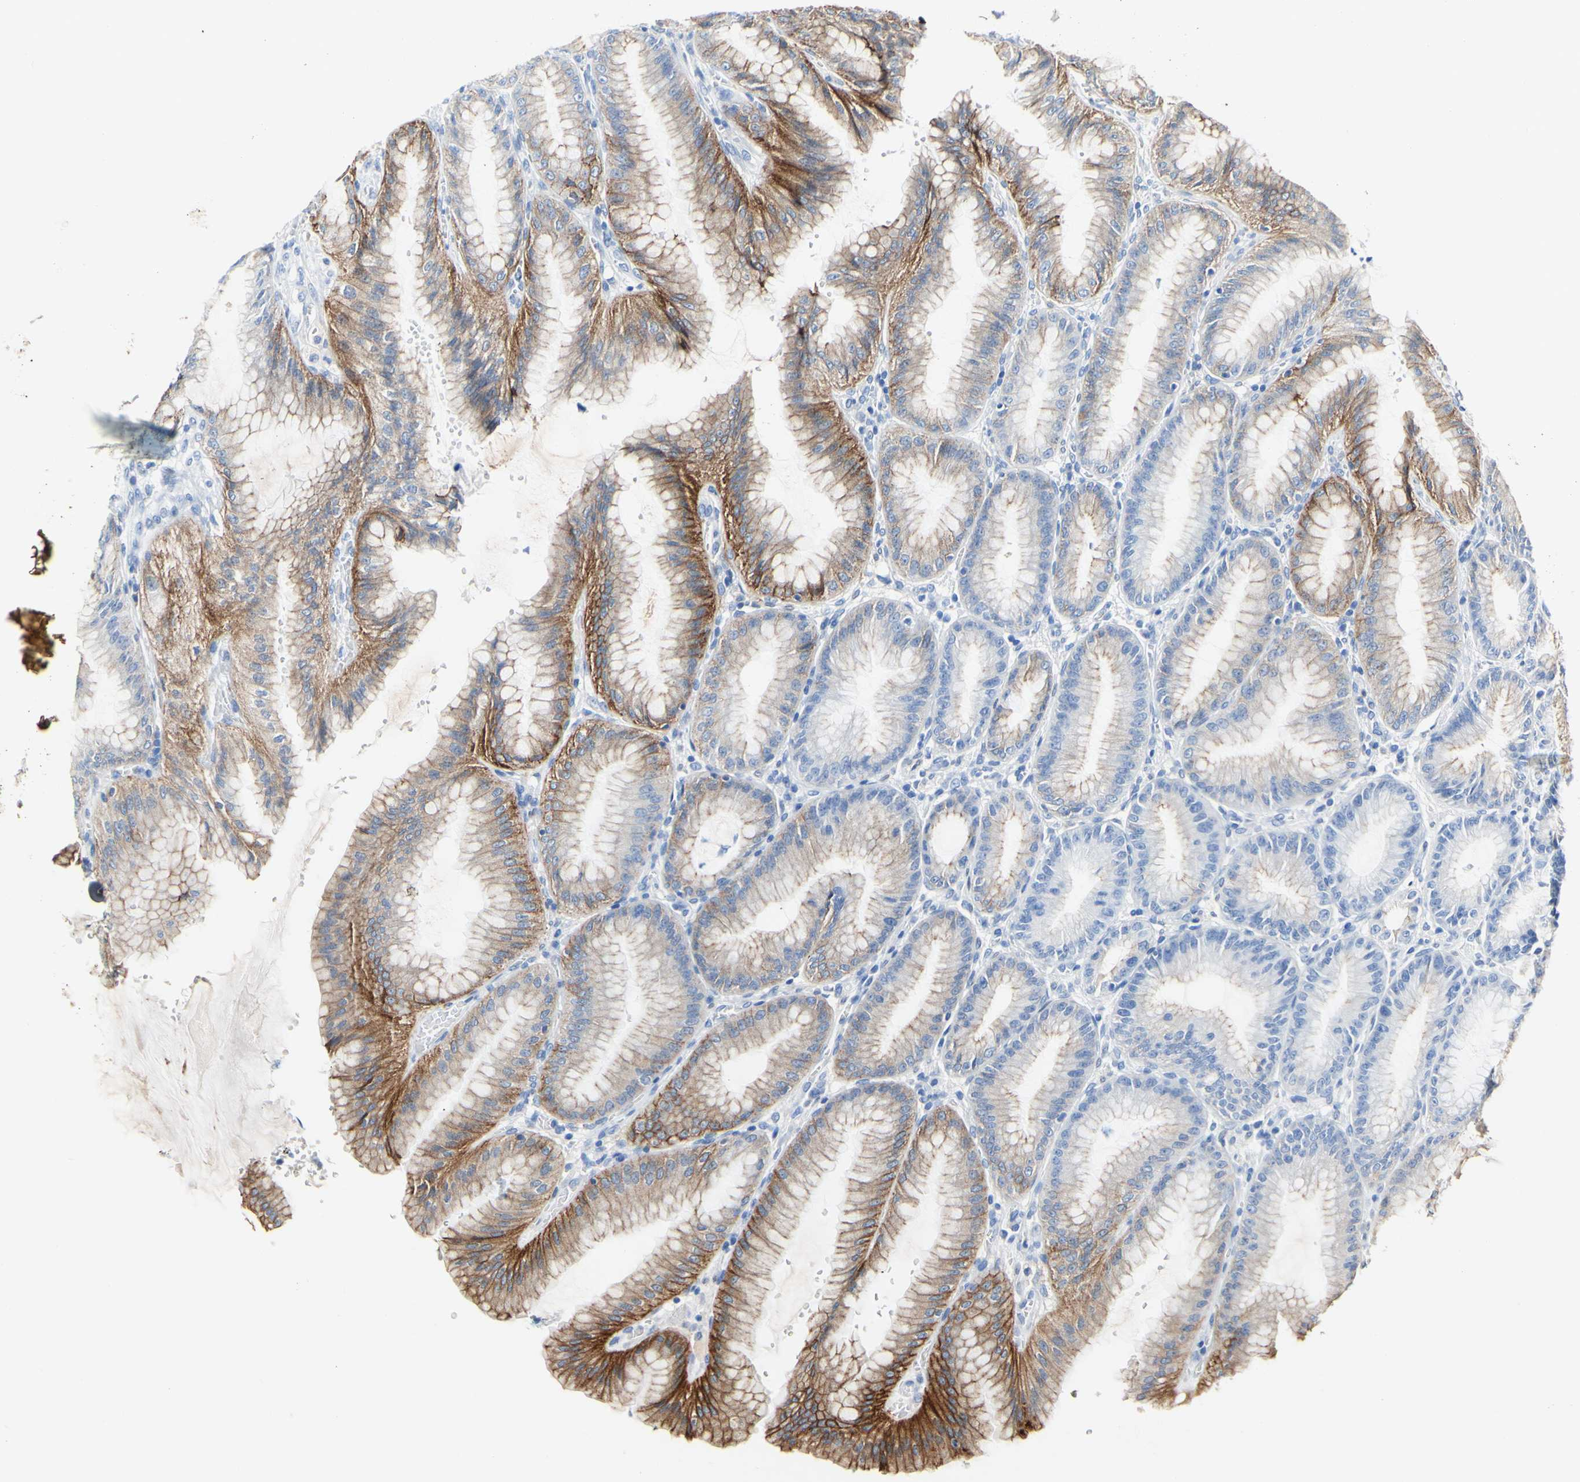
{"staining": {"intensity": "moderate", "quantity": "25%-75%", "location": "cytoplasmic/membranous"}, "tissue": "stomach", "cell_type": "Glandular cells", "image_type": "normal", "snomed": [{"axis": "morphology", "description": "Normal tissue, NOS"}, {"axis": "topography", "description": "Stomach, lower"}], "caption": "An image of human stomach stained for a protein reveals moderate cytoplasmic/membranous brown staining in glandular cells.", "gene": "DSC2", "patient": {"sex": "male", "age": 71}}